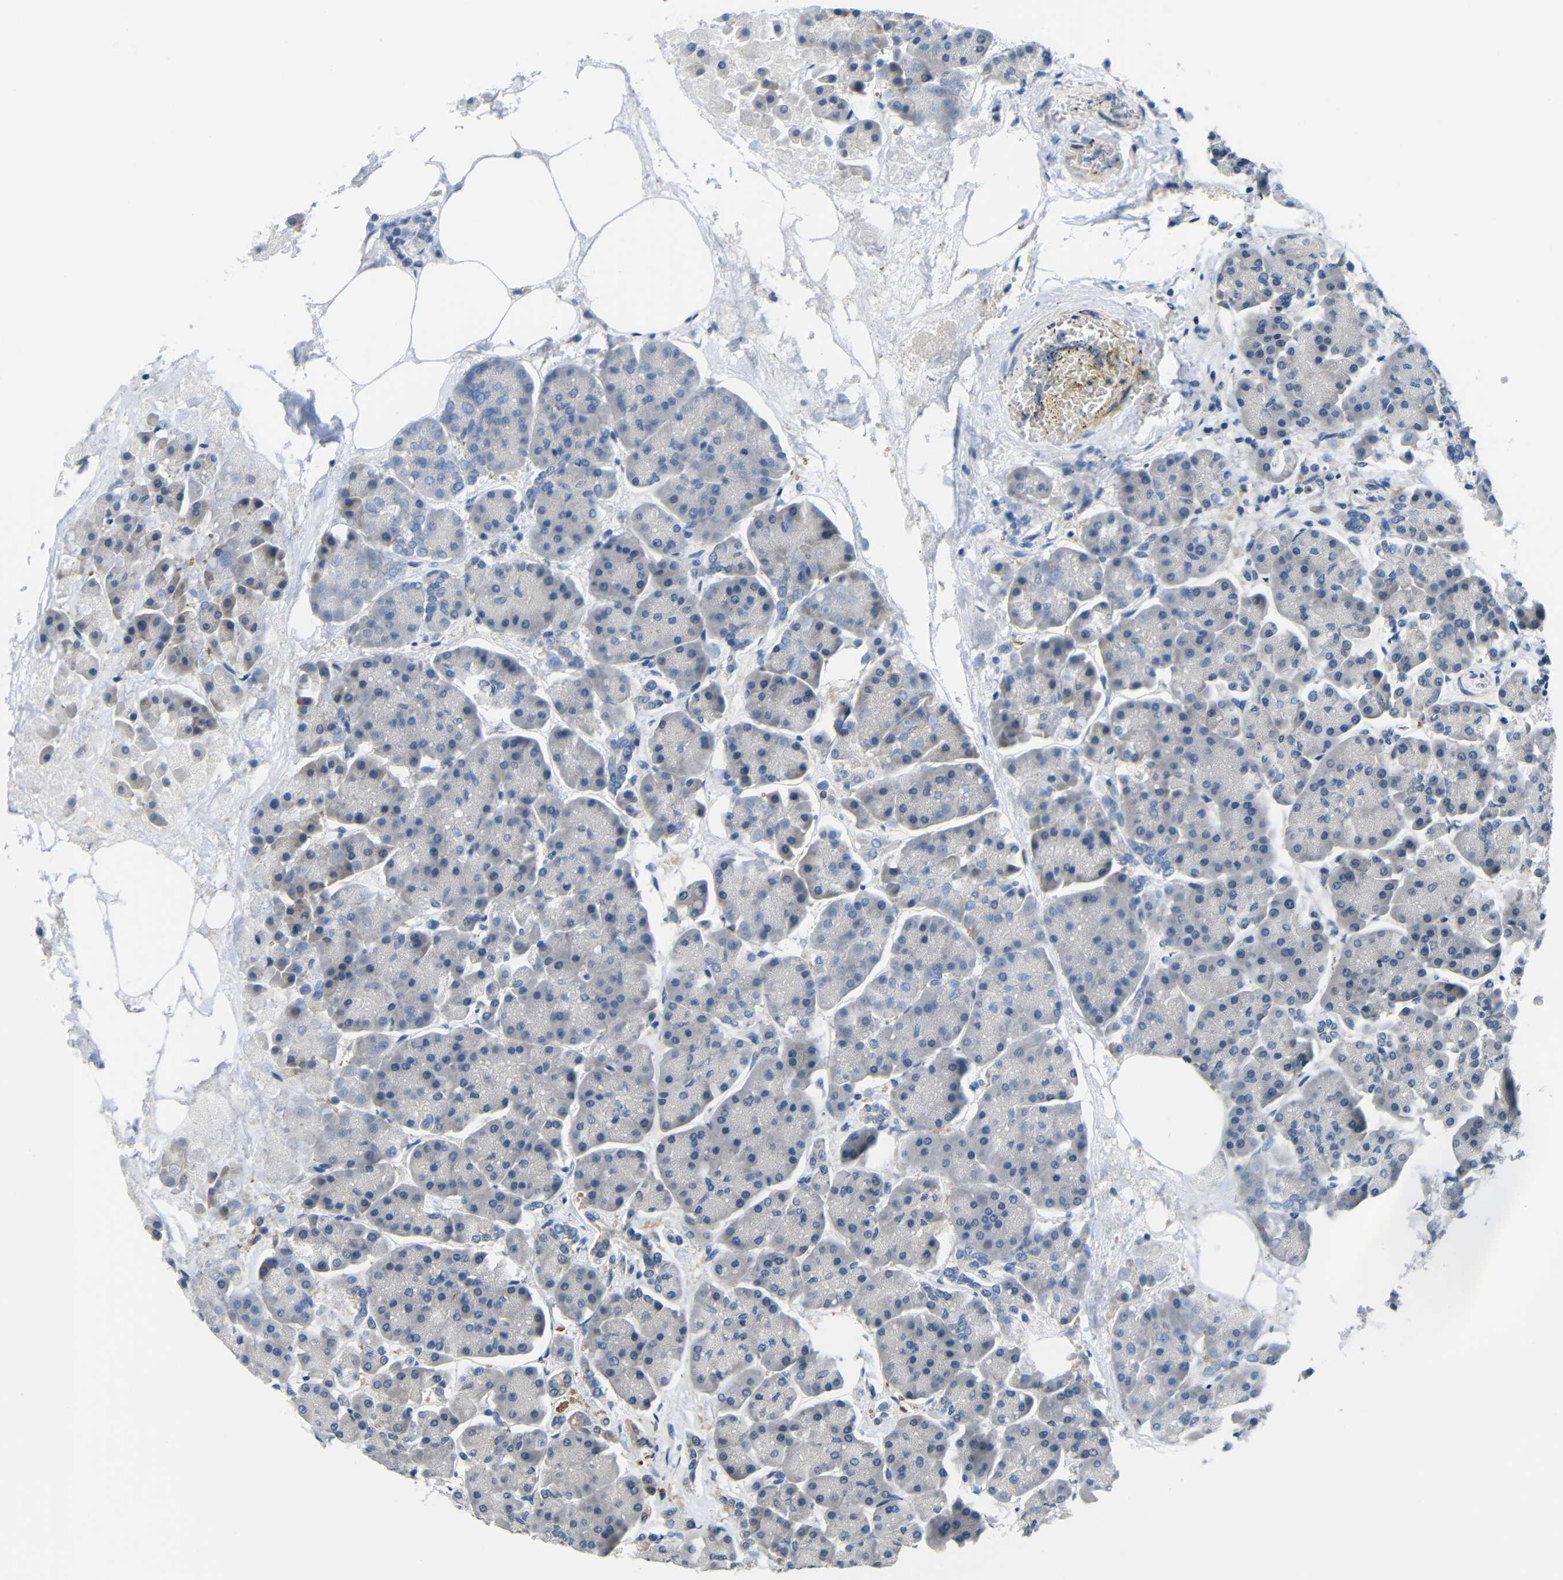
{"staining": {"intensity": "negative", "quantity": "none", "location": "none"}, "tissue": "pancreas", "cell_type": "Exocrine glandular cells", "image_type": "normal", "snomed": [{"axis": "morphology", "description": "Normal tissue, NOS"}, {"axis": "topography", "description": "Pancreas"}], "caption": "This is an IHC photomicrograph of unremarkable human pancreas. There is no expression in exocrine glandular cells.", "gene": "NEGR1", "patient": {"sex": "female", "age": 70}}